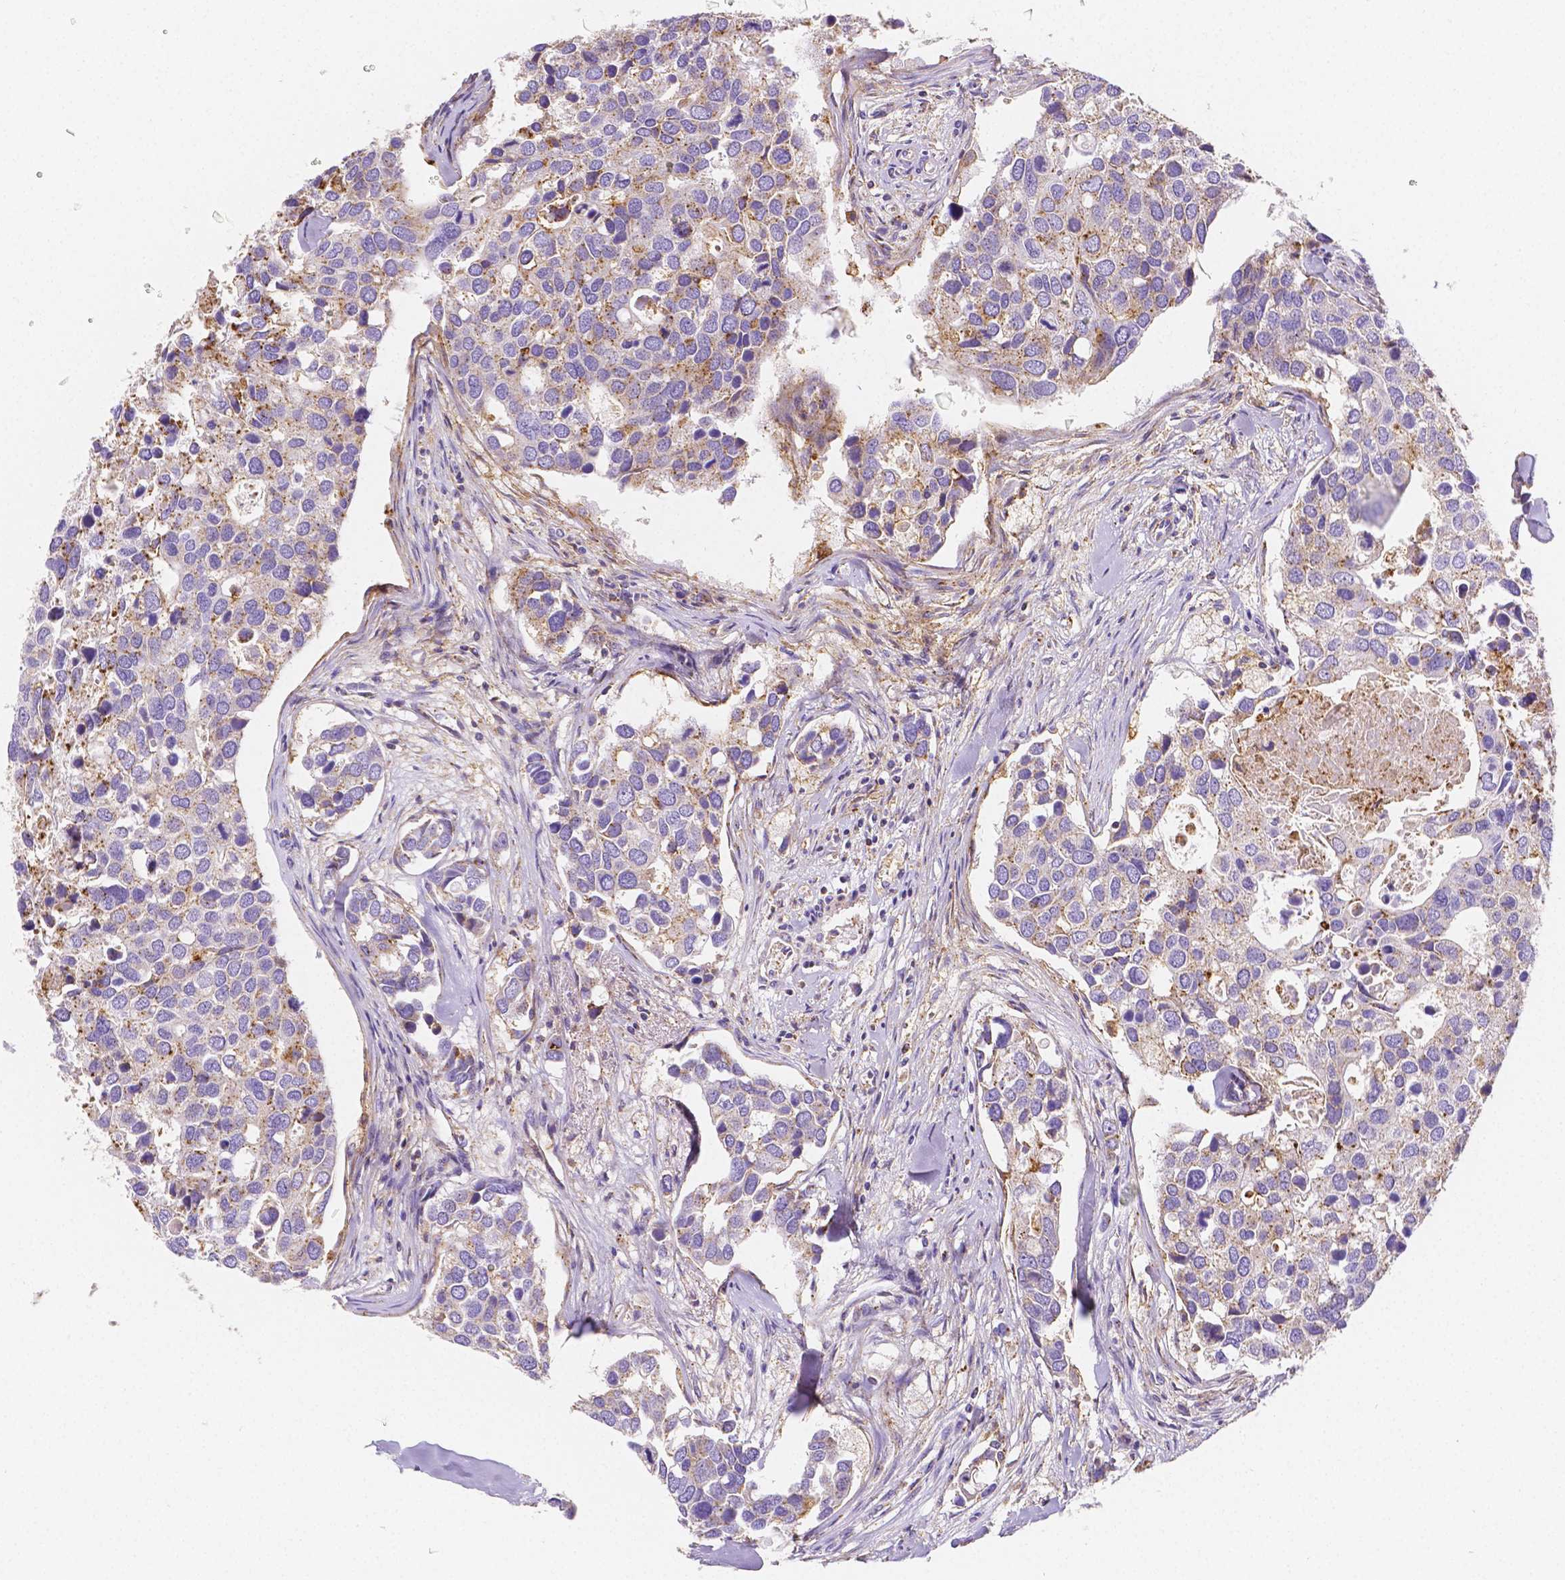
{"staining": {"intensity": "weak", "quantity": "25%-75%", "location": "cytoplasmic/membranous"}, "tissue": "breast cancer", "cell_type": "Tumor cells", "image_type": "cancer", "snomed": [{"axis": "morphology", "description": "Duct carcinoma"}, {"axis": "topography", "description": "Breast"}], "caption": "The photomicrograph displays immunohistochemical staining of breast cancer (invasive ductal carcinoma). There is weak cytoplasmic/membranous positivity is present in about 25%-75% of tumor cells.", "gene": "GABRD", "patient": {"sex": "female", "age": 83}}